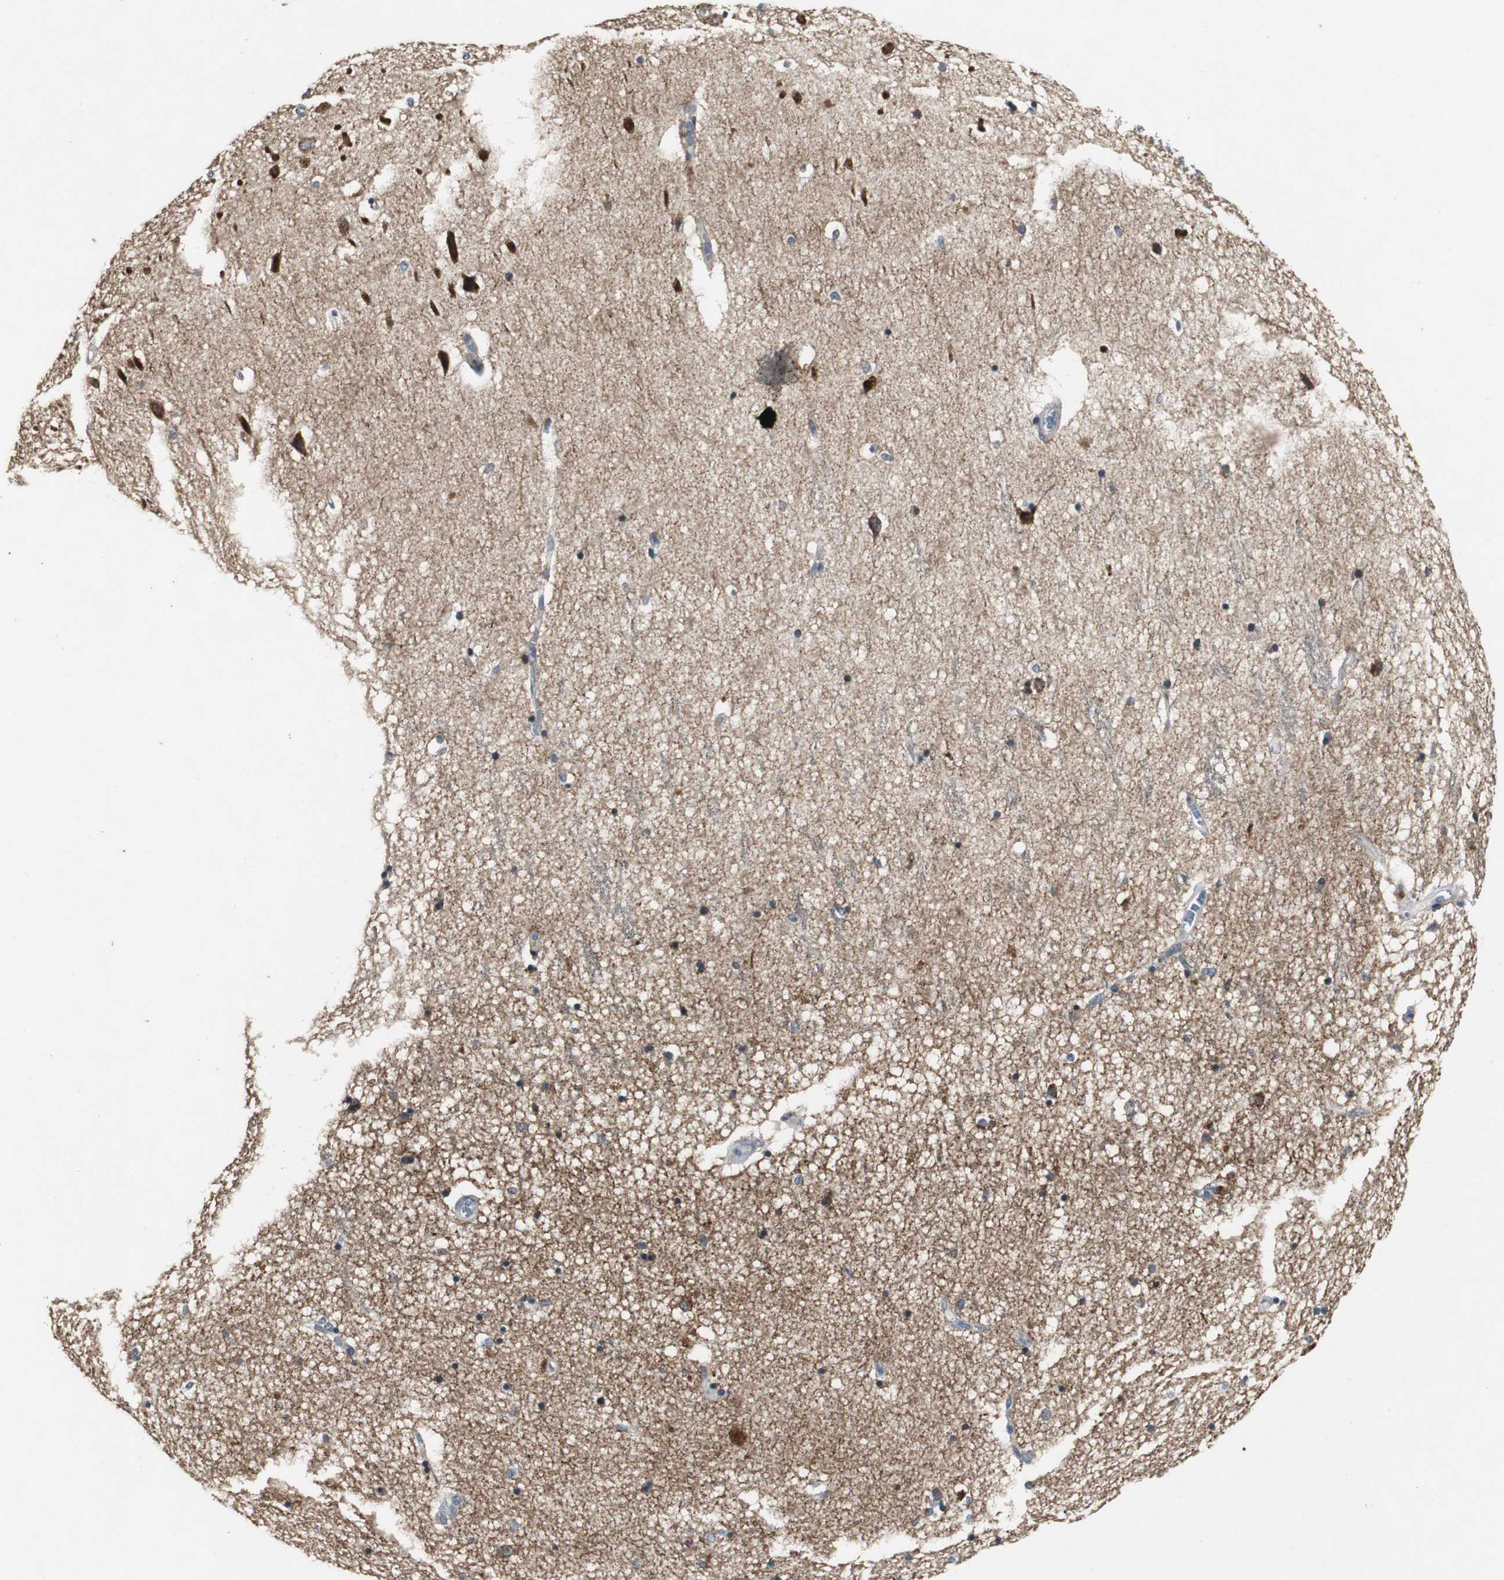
{"staining": {"intensity": "negative", "quantity": "none", "location": "none"}, "tissue": "hippocampus", "cell_type": "Glial cells", "image_type": "normal", "snomed": [{"axis": "morphology", "description": "Normal tissue, NOS"}, {"axis": "topography", "description": "Hippocampus"}], "caption": "High power microscopy micrograph of an immunohistochemistry (IHC) histopathology image of normal hippocampus, revealing no significant staining in glial cells. Brightfield microscopy of IHC stained with DAB (3,3'-diaminobenzidine) (brown) and hematoxylin (blue), captured at high magnification.", "gene": "PTPRN2", "patient": {"sex": "female", "age": 54}}